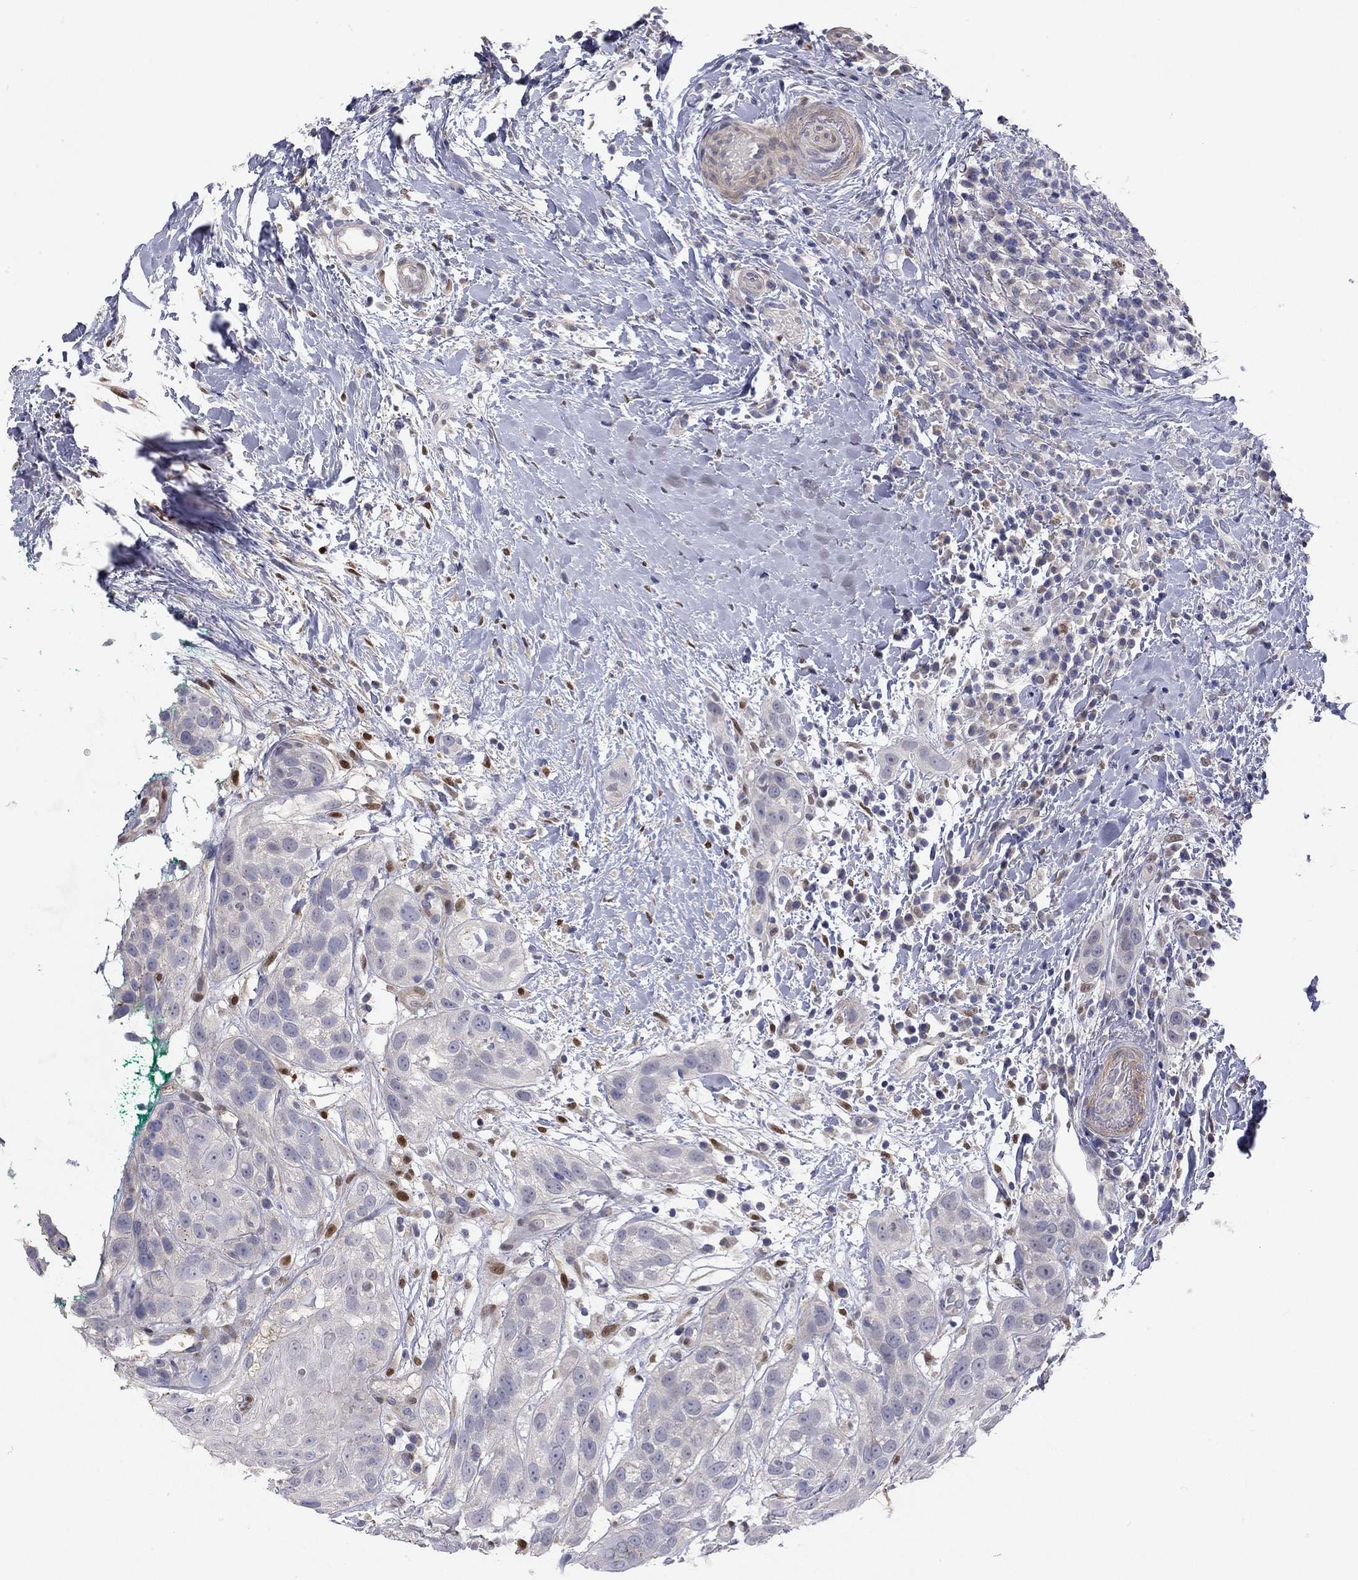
{"staining": {"intensity": "negative", "quantity": "none", "location": "none"}, "tissue": "head and neck cancer", "cell_type": "Tumor cells", "image_type": "cancer", "snomed": [{"axis": "morphology", "description": "Normal tissue, NOS"}, {"axis": "morphology", "description": "Squamous cell carcinoma, NOS"}, {"axis": "topography", "description": "Oral tissue"}, {"axis": "topography", "description": "Salivary gland"}, {"axis": "topography", "description": "Head-Neck"}], "caption": "The histopathology image exhibits no staining of tumor cells in head and neck cancer (squamous cell carcinoma).", "gene": "PAPSS2", "patient": {"sex": "female", "age": 62}}